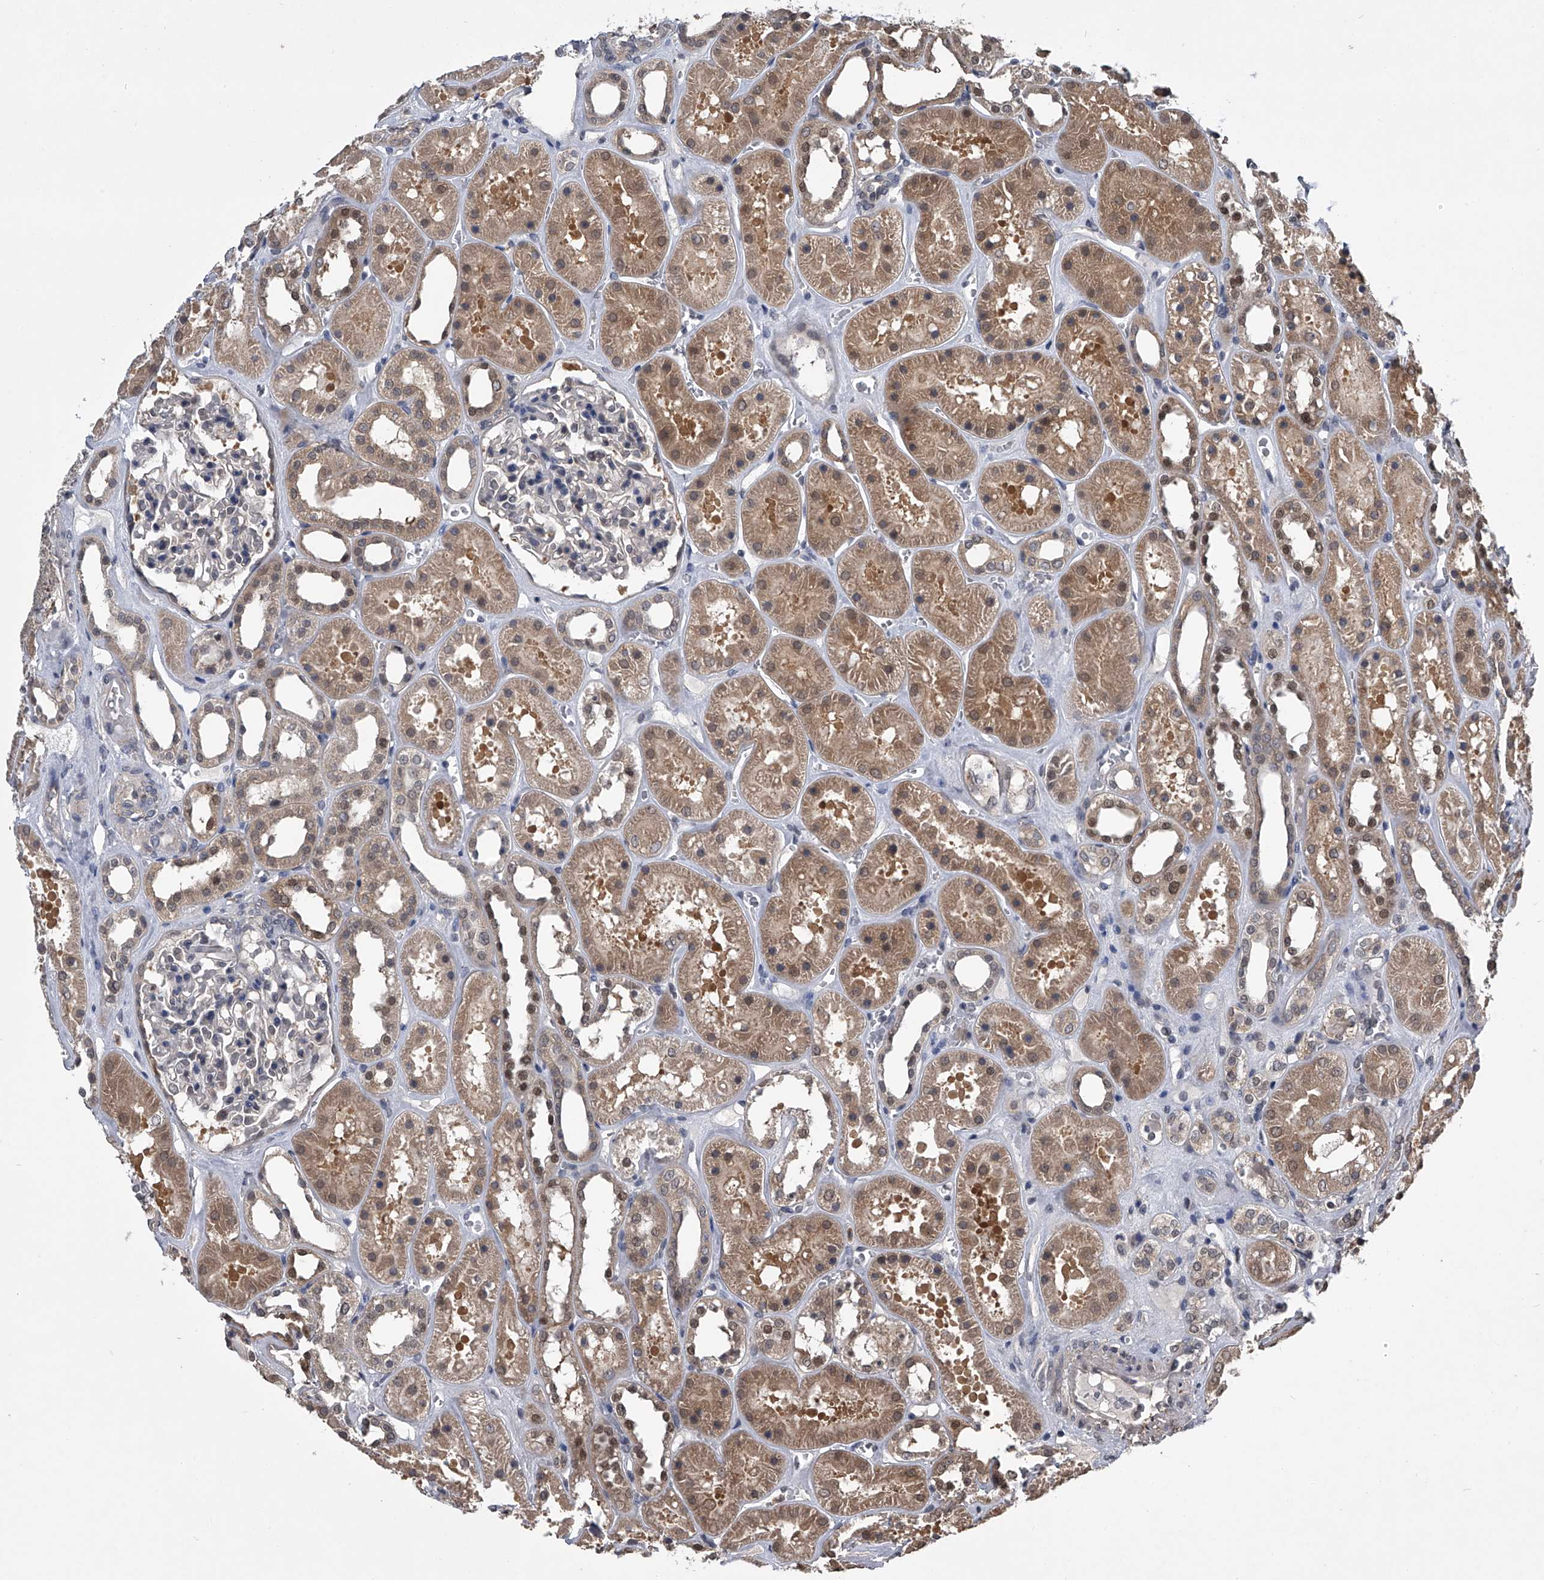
{"staining": {"intensity": "weak", "quantity": "<25%", "location": "cytoplasmic/membranous,nuclear"}, "tissue": "kidney", "cell_type": "Cells in glomeruli", "image_type": "normal", "snomed": [{"axis": "morphology", "description": "Normal tissue, NOS"}, {"axis": "topography", "description": "Kidney"}], "caption": "Cells in glomeruli show no significant protein positivity in unremarkable kidney. (Immunohistochemistry (ihc), brightfield microscopy, high magnification).", "gene": "TSNAX", "patient": {"sex": "female", "age": 41}}